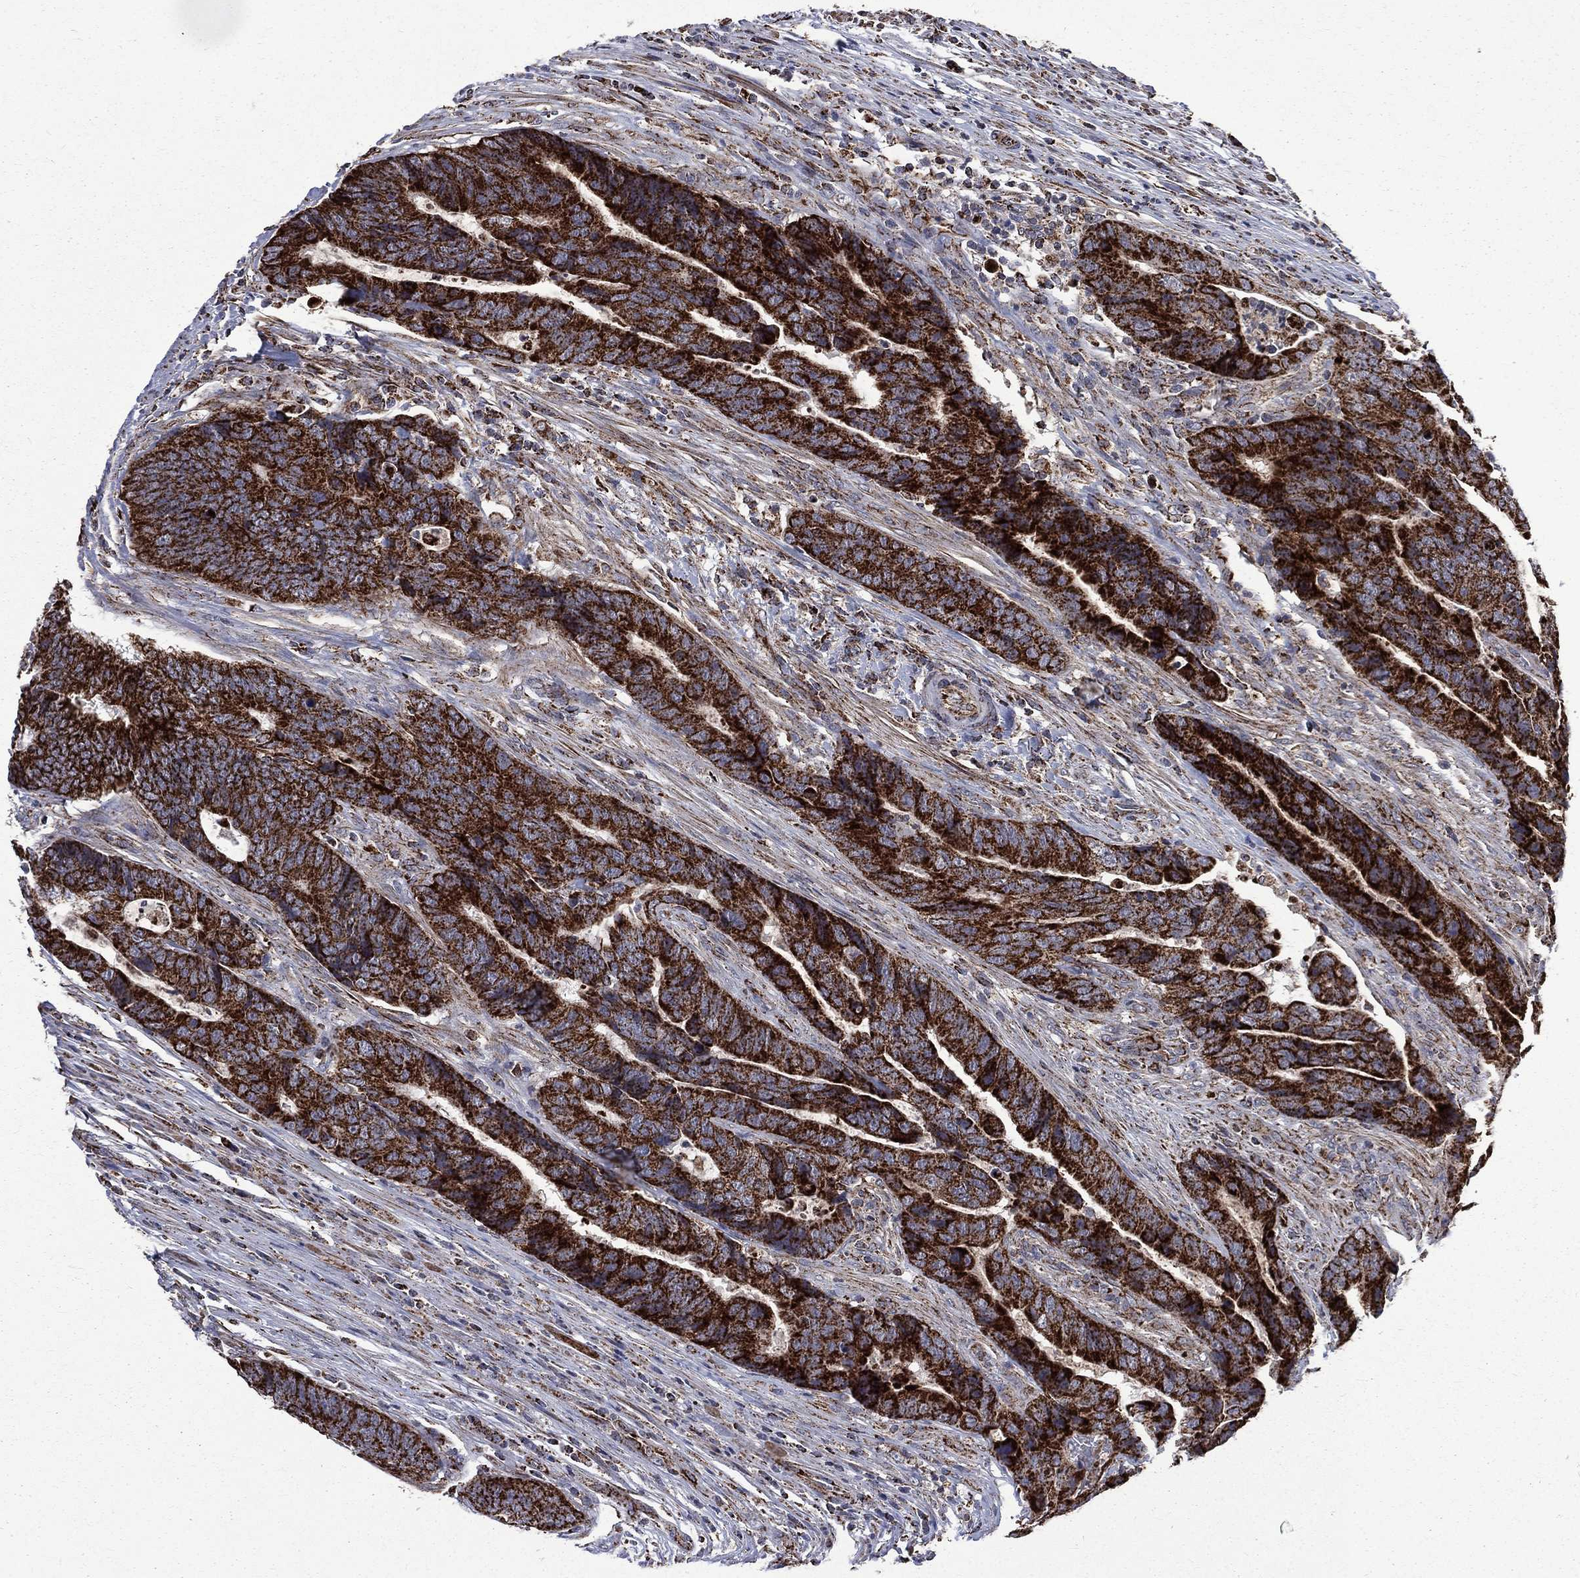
{"staining": {"intensity": "strong", "quantity": ">75%", "location": "cytoplasmic/membranous"}, "tissue": "colorectal cancer", "cell_type": "Tumor cells", "image_type": "cancer", "snomed": [{"axis": "morphology", "description": "Adenocarcinoma, NOS"}, {"axis": "topography", "description": "Colon"}], "caption": "Tumor cells show high levels of strong cytoplasmic/membranous expression in about >75% of cells in adenocarcinoma (colorectal).", "gene": "GOT2", "patient": {"sex": "female", "age": 56}}